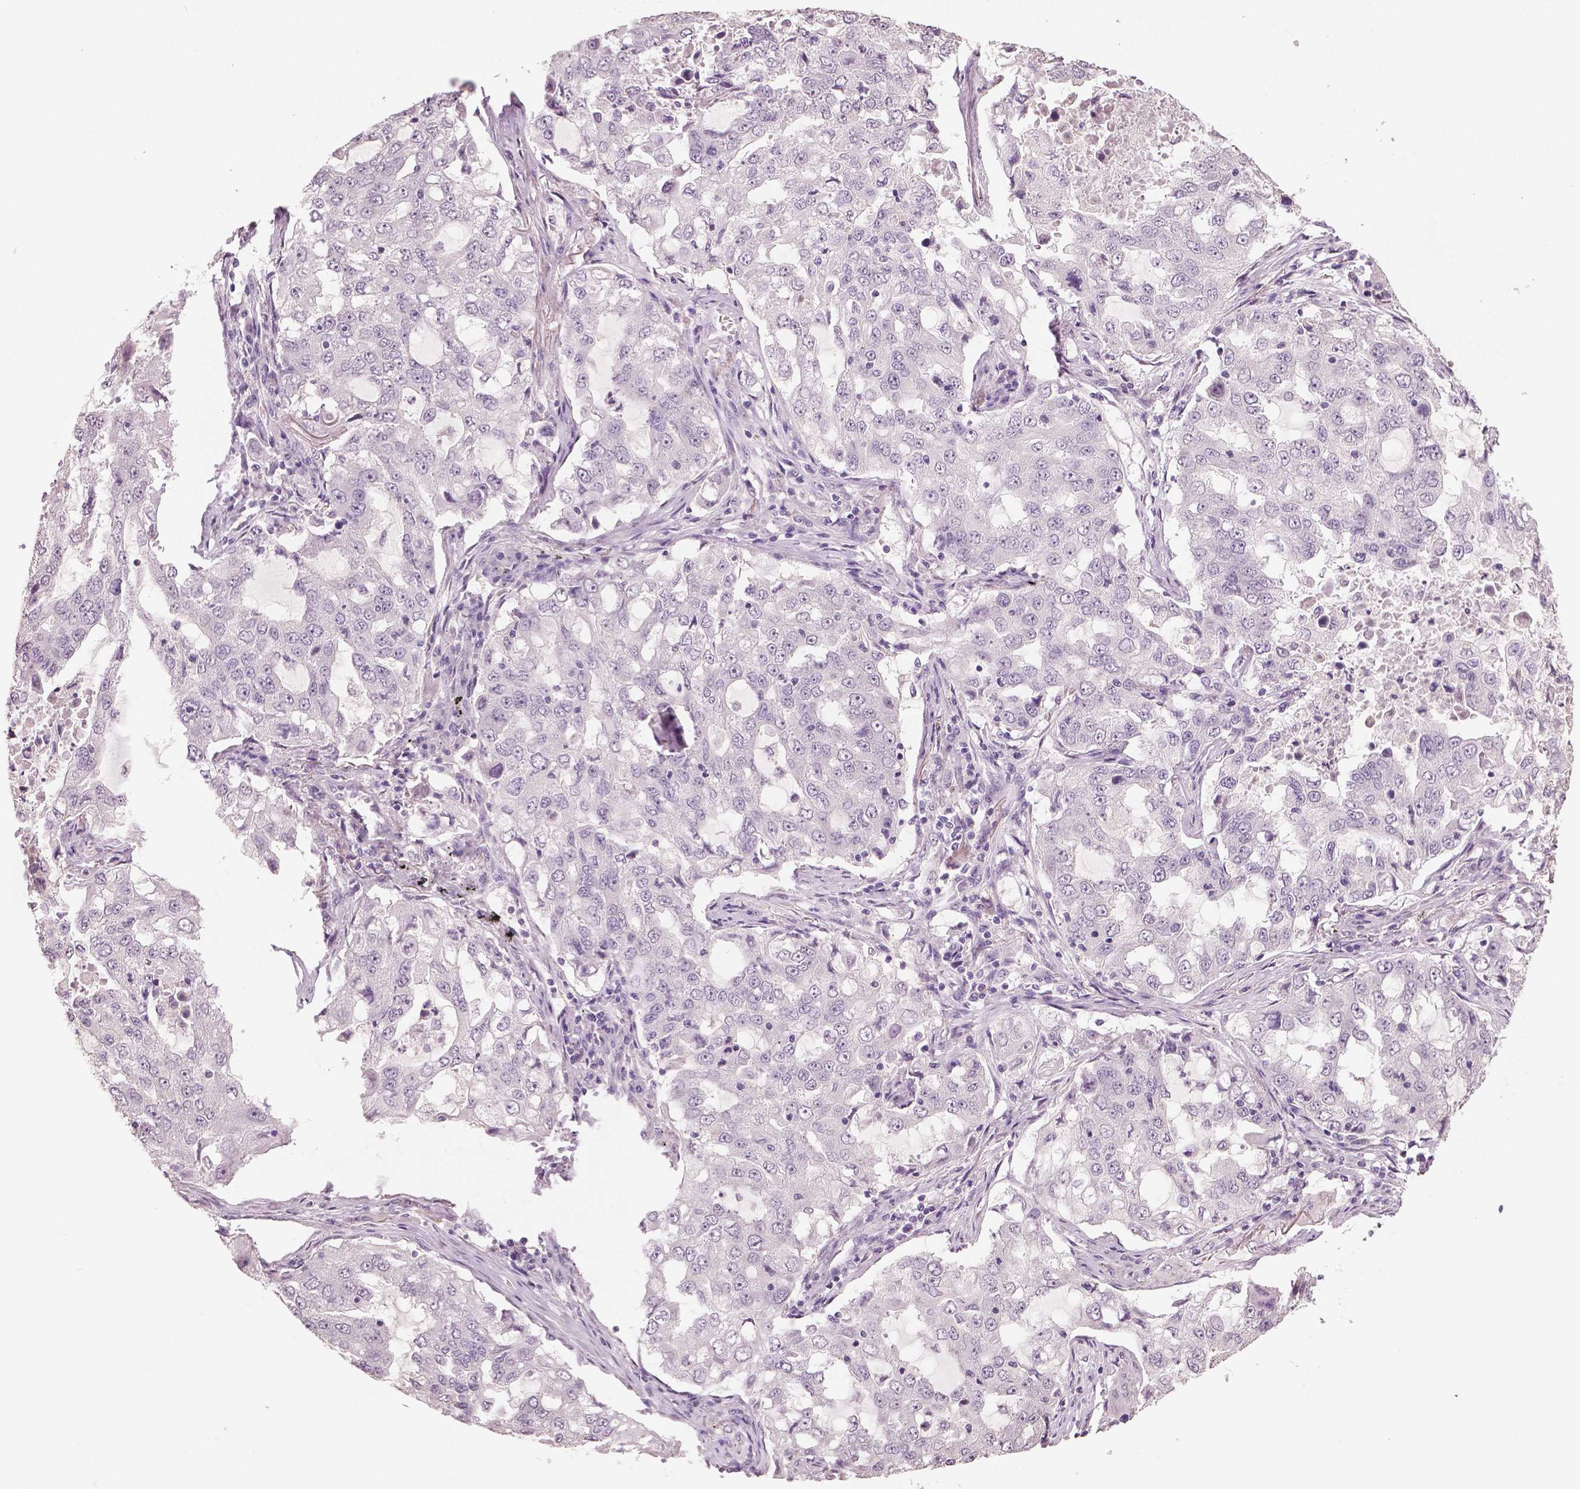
{"staining": {"intensity": "negative", "quantity": "none", "location": "none"}, "tissue": "lung cancer", "cell_type": "Tumor cells", "image_type": "cancer", "snomed": [{"axis": "morphology", "description": "Adenocarcinoma, NOS"}, {"axis": "topography", "description": "Lung"}], "caption": "The immunohistochemistry (IHC) histopathology image has no significant positivity in tumor cells of lung cancer tissue.", "gene": "NECAB1", "patient": {"sex": "female", "age": 61}}